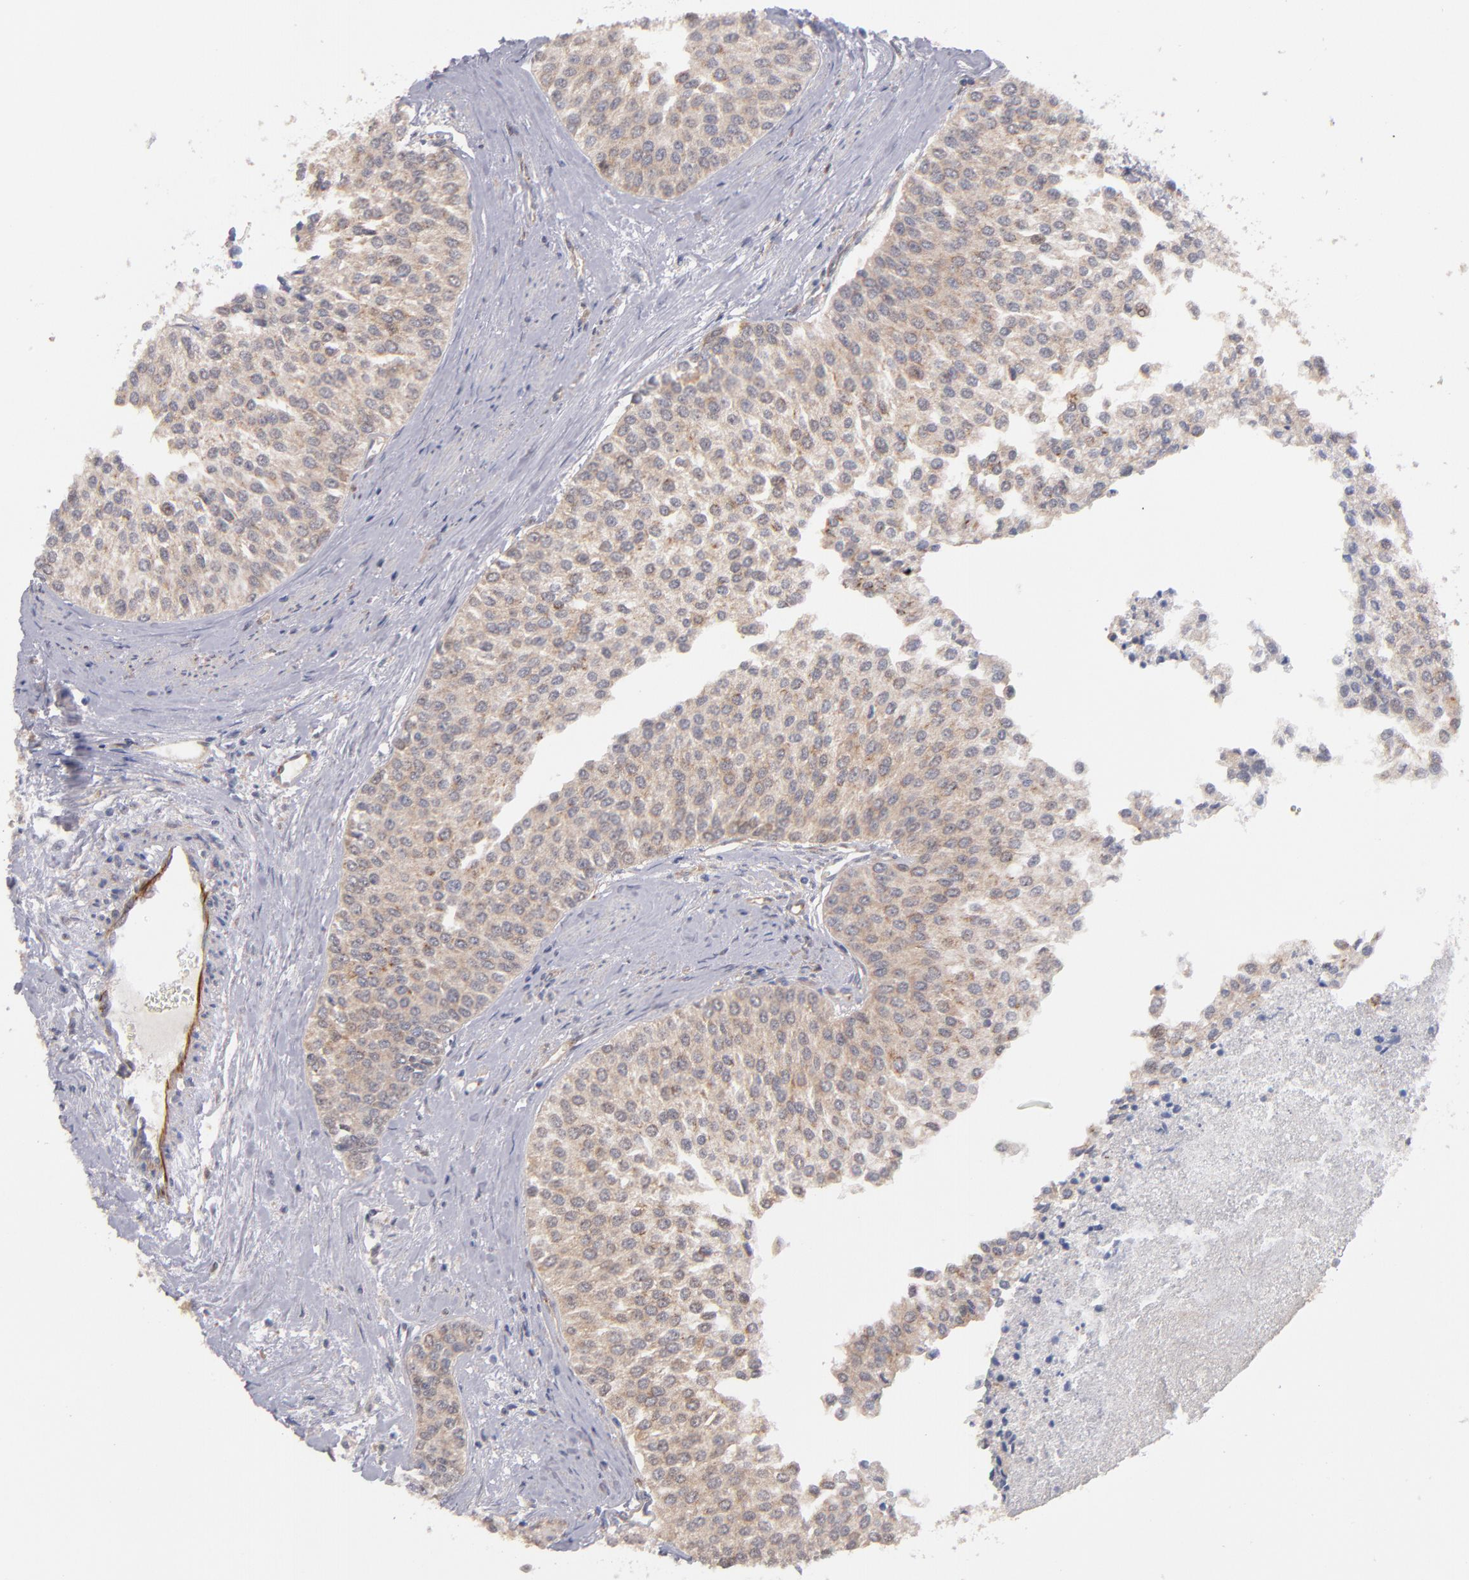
{"staining": {"intensity": "moderate", "quantity": ">75%", "location": "cytoplasmic/membranous"}, "tissue": "urothelial cancer", "cell_type": "Tumor cells", "image_type": "cancer", "snomed": [{"axis": "morphology", "description": "Urothelial carcinoma, Low grade"}, {"axis": "topography", "description": "Urinary bladder"}], "caption": "DAB (3,3'-diaminobenzidine) immunohistochemical staining of urothelial cancer shows moderate cytoplasmic/membranous protein staining in about >75% of tumor cells.", "gene": "GMFG", "patient": {"sex": "female", "age": 73}}